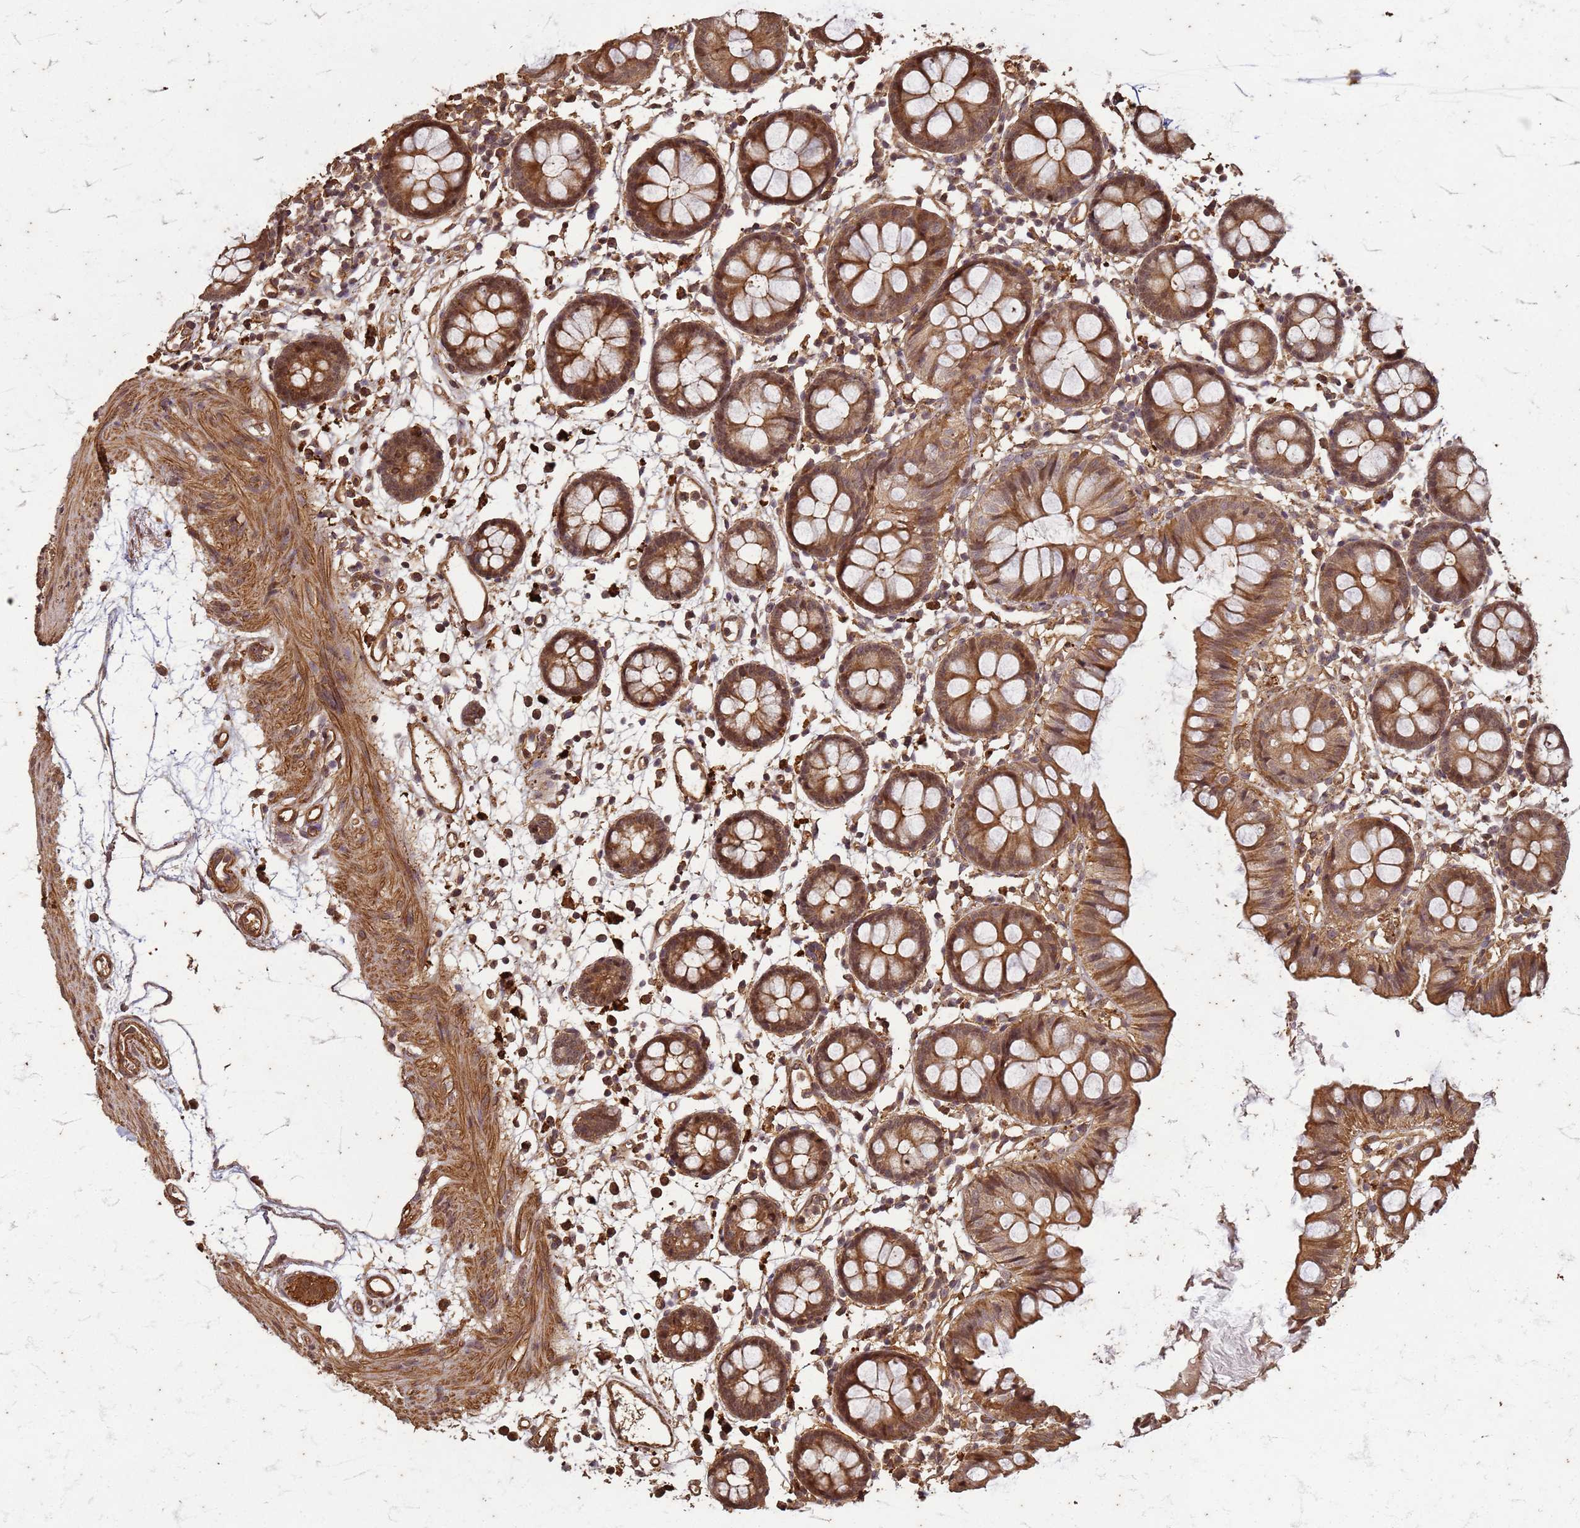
{"staining": {"intensity": "moderate", "quantity": ">75%", "location": "cytoplasmic/membranous"}, "tissue": "colon", "cell_type": "Endothelial cells", "image_type": "normal", "snomed": [{"axis": "morphology", "description": "Normal tissue, NOS"}, {"axis": "topography", "description": "Colon"}], "caption": "DAB (3,3'-diaminobenzidine) immunohistochemical staining of normal human colon displays moderate cytoplasmic/membranous protein positivity in about >75% of endothelial cells. (brown staining indicates protein expression, while blue staining denotes nuclei).", "gene": "KIF26A", "patient": {"sex": "female", "age": 84}}